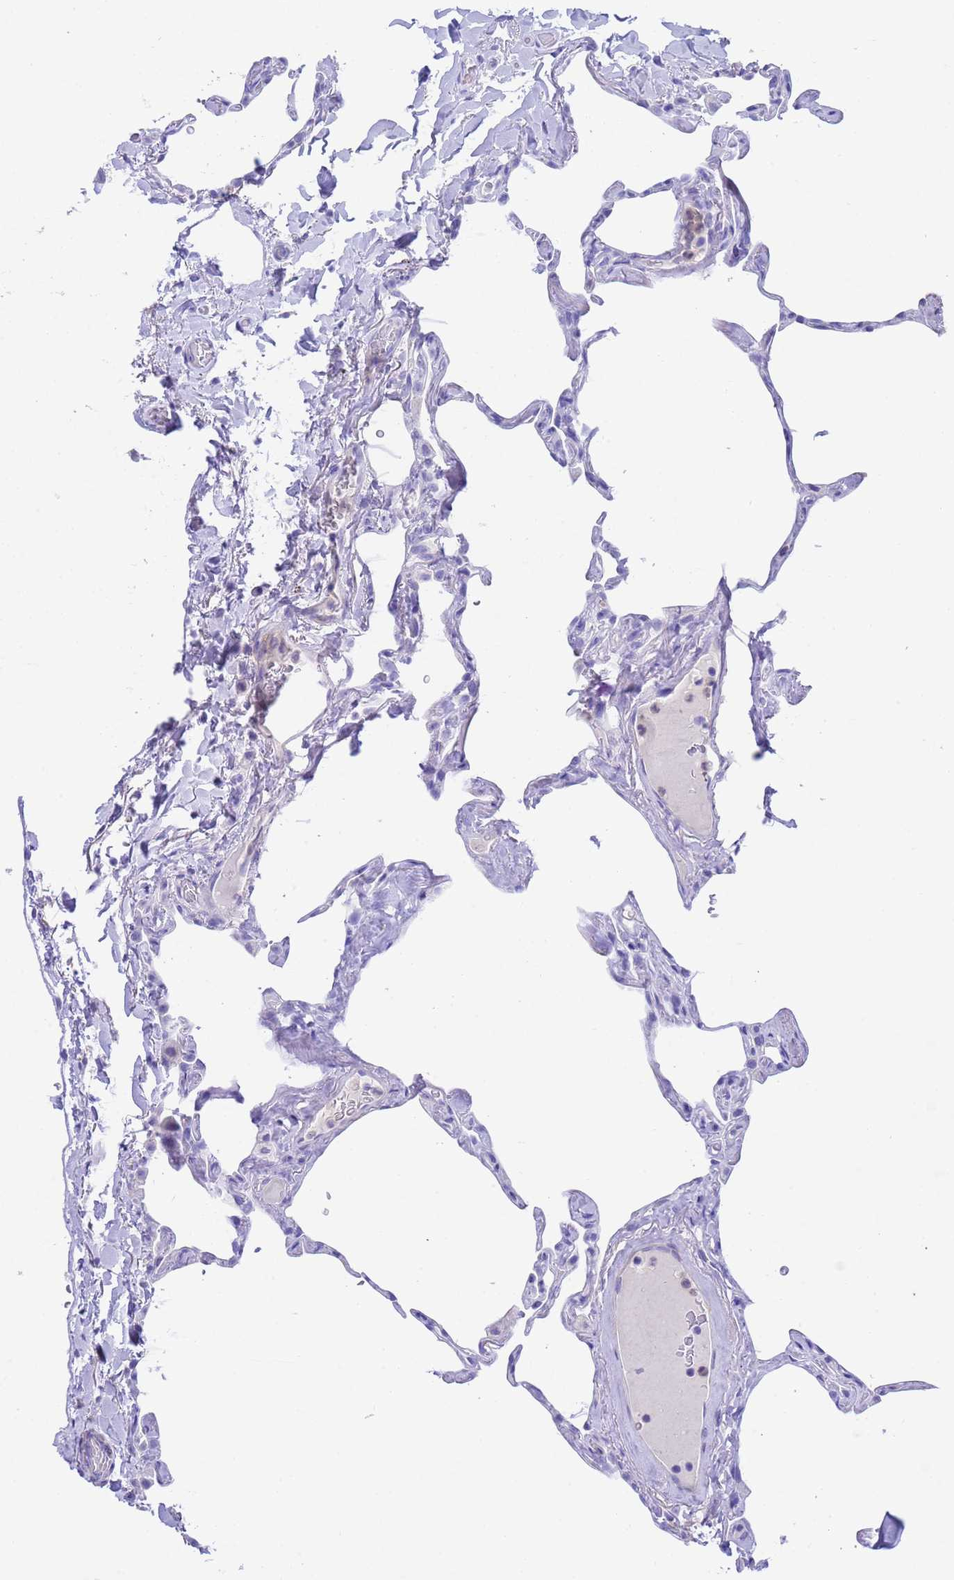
{"staining": {"intensity": "negative", "quantity": "none", "location": "none"}, "tissue": "lung", "cell_type": "Alveolar cells", "image_type": "normal", "snomed": [{"axis": "morphology", "description": "Normal tissue, NOS"}, {"axis": "topography", "description": "Lung"}], "caption": "DAB immunohistochemical staining of benign lung shows no significant expression in alveolar cells. (DAB (3,3'-diaminobenzidine) immunohistochemistry, high magnification).", "gene": "USP38", "patient": {"sex": "male", "age": 65}}